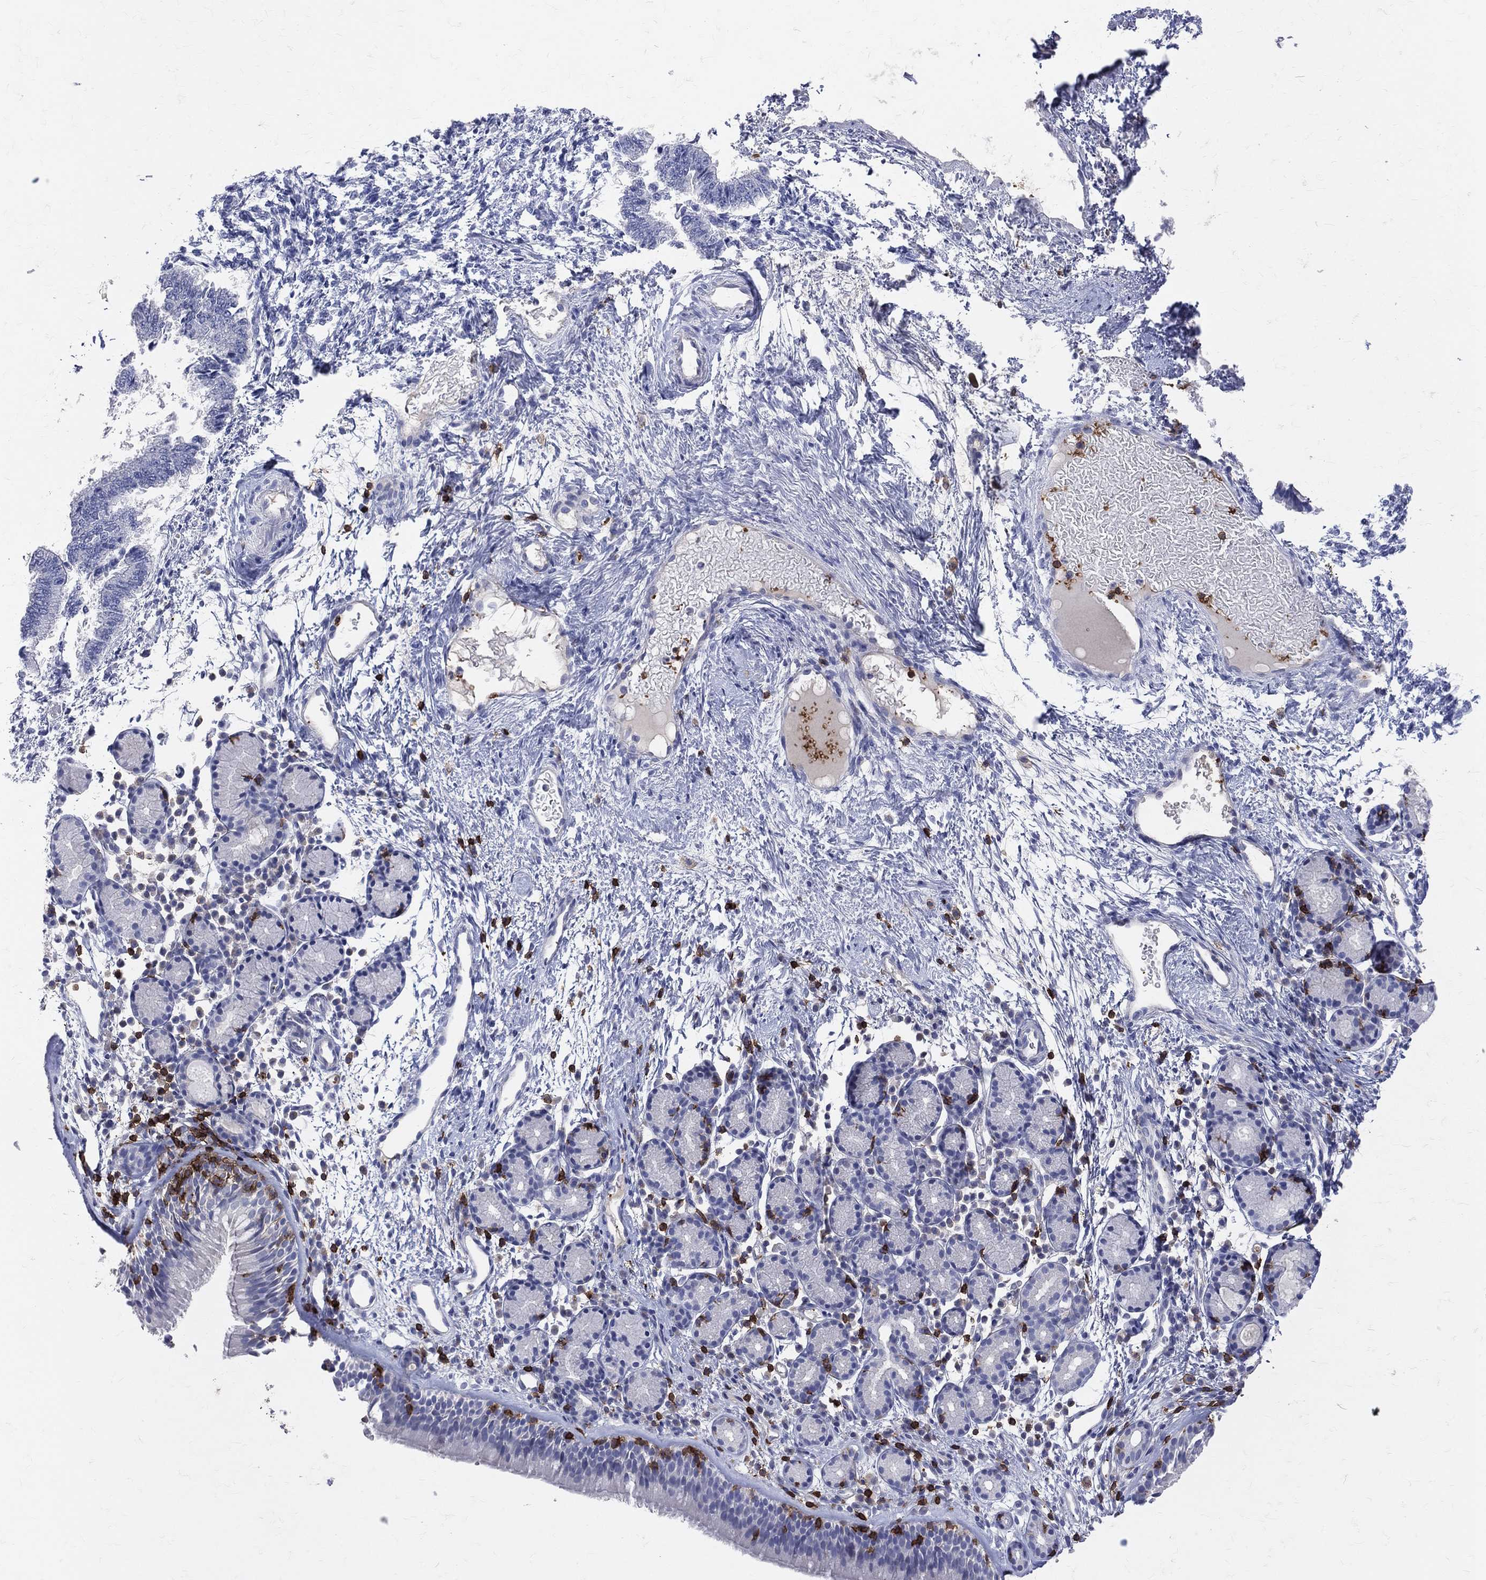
{"staining": {"intensity": "negative", "quantity": "none", "location": "none"}, "tissue": "nasopharynx", "cell_type": "Respiratory epithelial cells", "image_type": "normal", "snomed": [{"axis": "morphology", "description": "Normal tissue, NOS"}, {"axis": "morphology", "description": "Inflammation, NOS"}, {"axis": "topography", "description": "Nasopharynx"}], "caption": "Immunohistochemical staining of unremarkable human nasopharynx exhibits no significant expression in respiratory epithelial cells.", "gene": "LAT", "patient": {"sex": "female", "age": 55}}